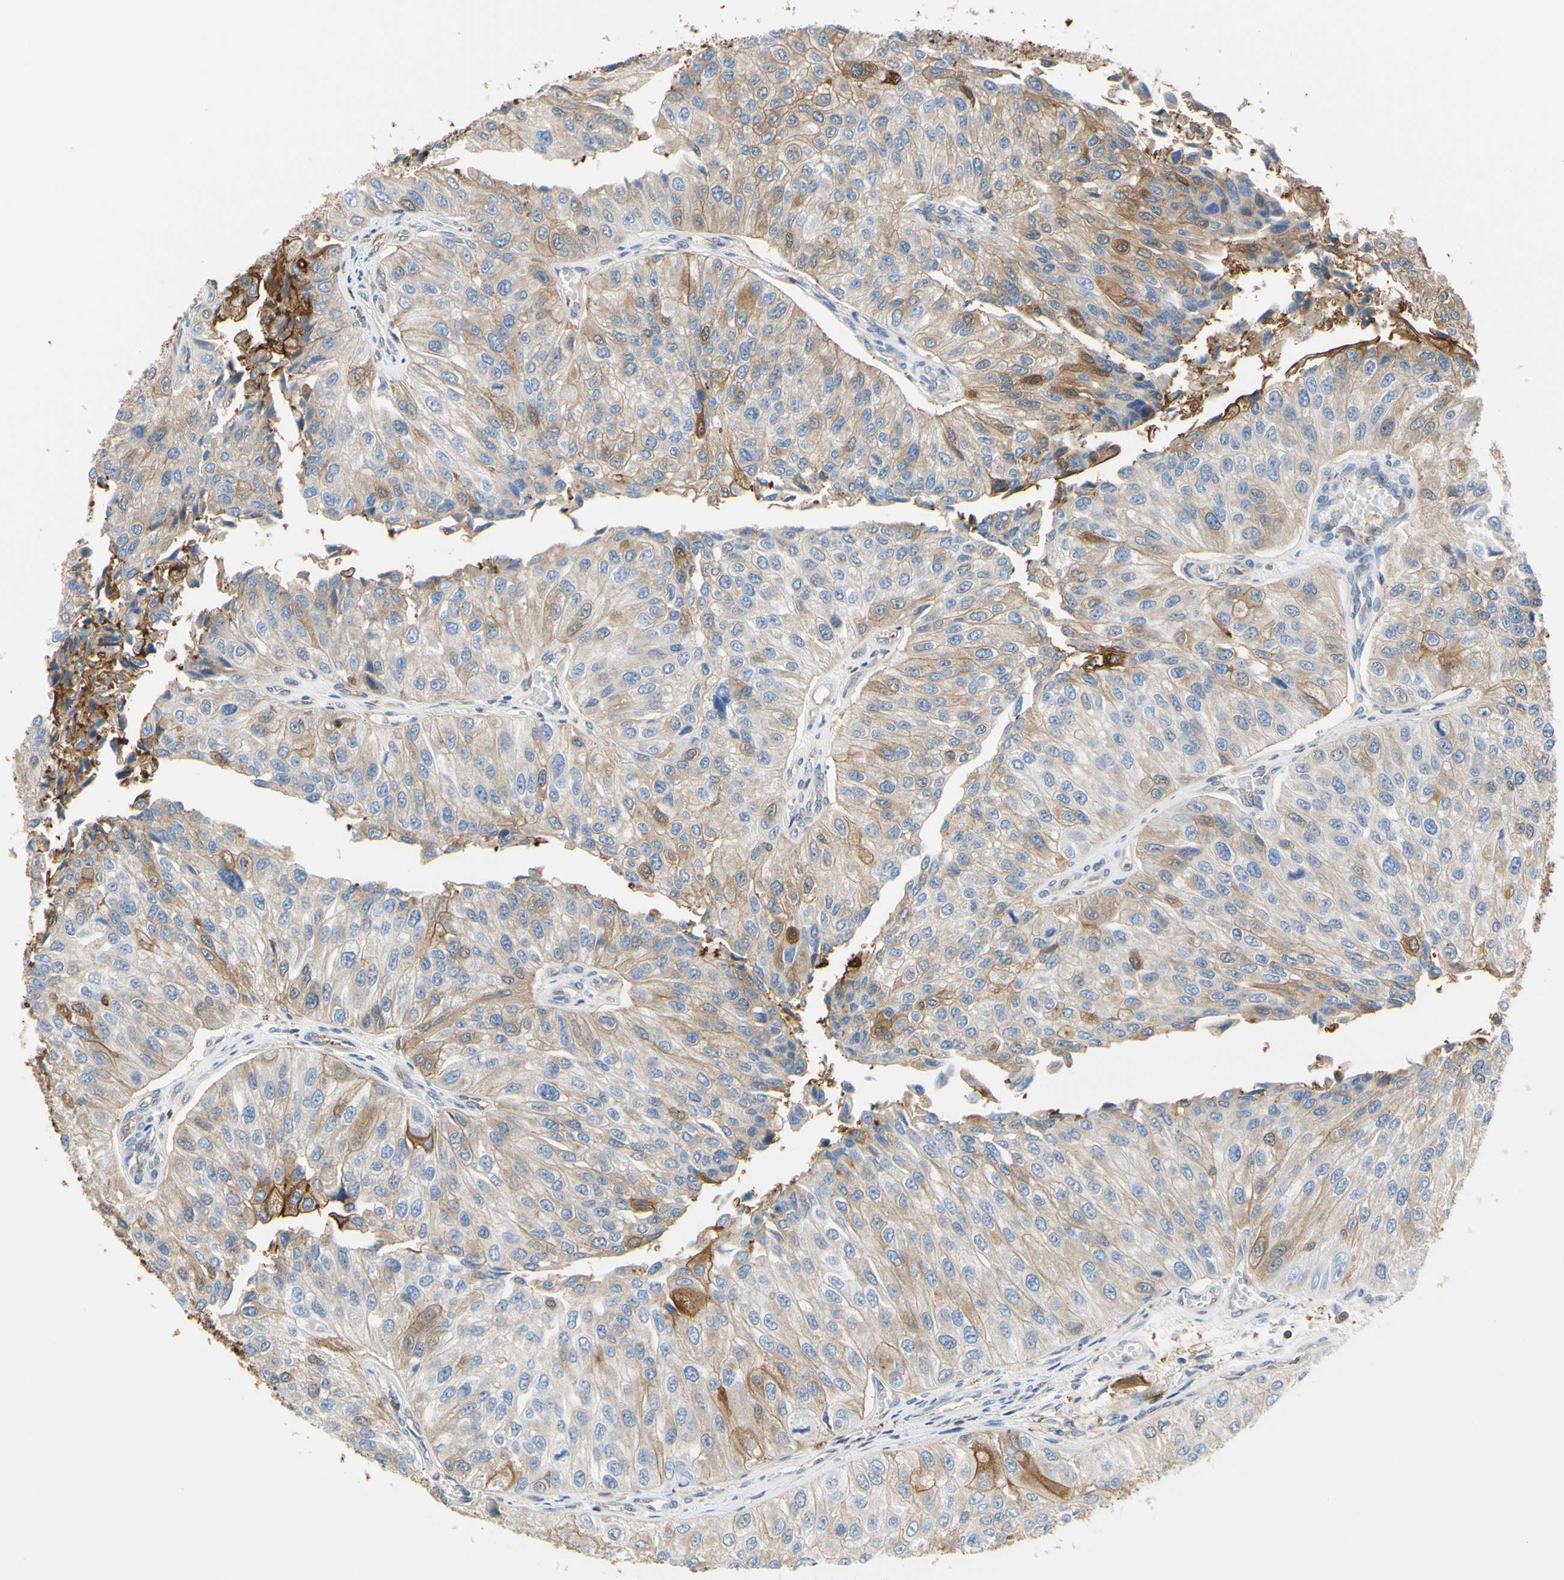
{"staining": {"intensity": "moderate", "quantity": ">75%", "location": "cytoplasmic/membranous"}, "tissue": "urothelial cancer", "cell_type": "Tumor cells", "image_type": "cancer", "snomed": [{"axis": "morphology", "description": "Urothelial carcinoma, High grade"}, {"axis": "topography", "description": "Kidney"}, {"axis": "topography", "description": "Urinary bladder"}], "caption": "Protein expression analysis of urothelial cancer exhibits moderate cytoplasmic/membranous positivity in approximately >75% of tumor cells.", "gene": "UPK3B", "patient": {"sex": "male", "age": 77}}